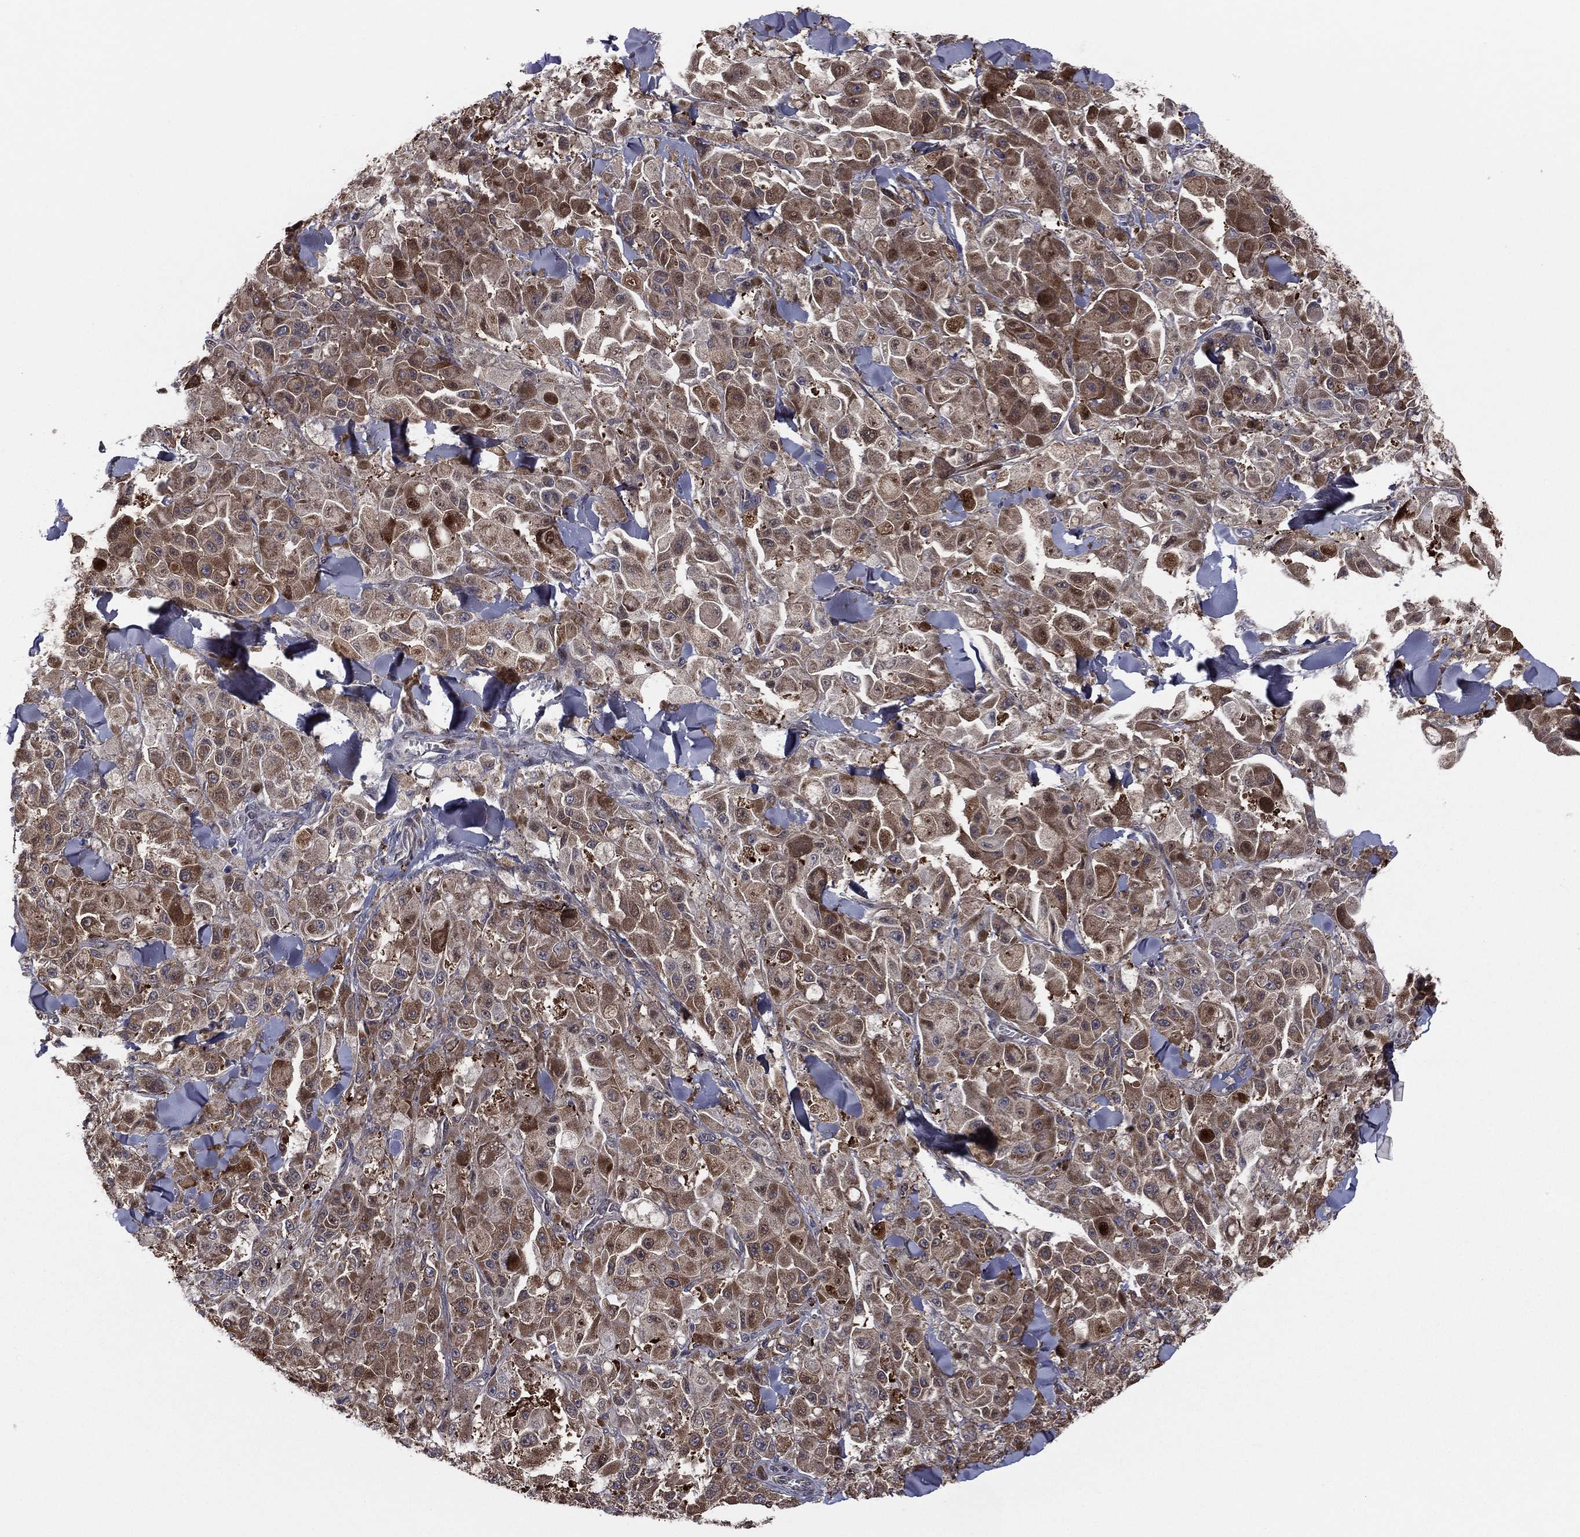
{"staining": {"intensity": "moderate", "quantity": "25%-75%", "location": "cytoplasmic/membranous"}, "tissue": "melanoma", "cell_type": "Tumor cells", "image_type": "cancer", "snomed": [{"axis": "morphology", "description": "Malignant melanoma, NOS"}, {"axis": "topography", "description": "Skin"}], "caption": "The micrograph demonstrates a brown stain indicating the presence of a protein in the cytoplasmic/membranous of tumor cells in melanoma.", "gene": "SNCG", "patient": {"sex": "female", "age": 58}}